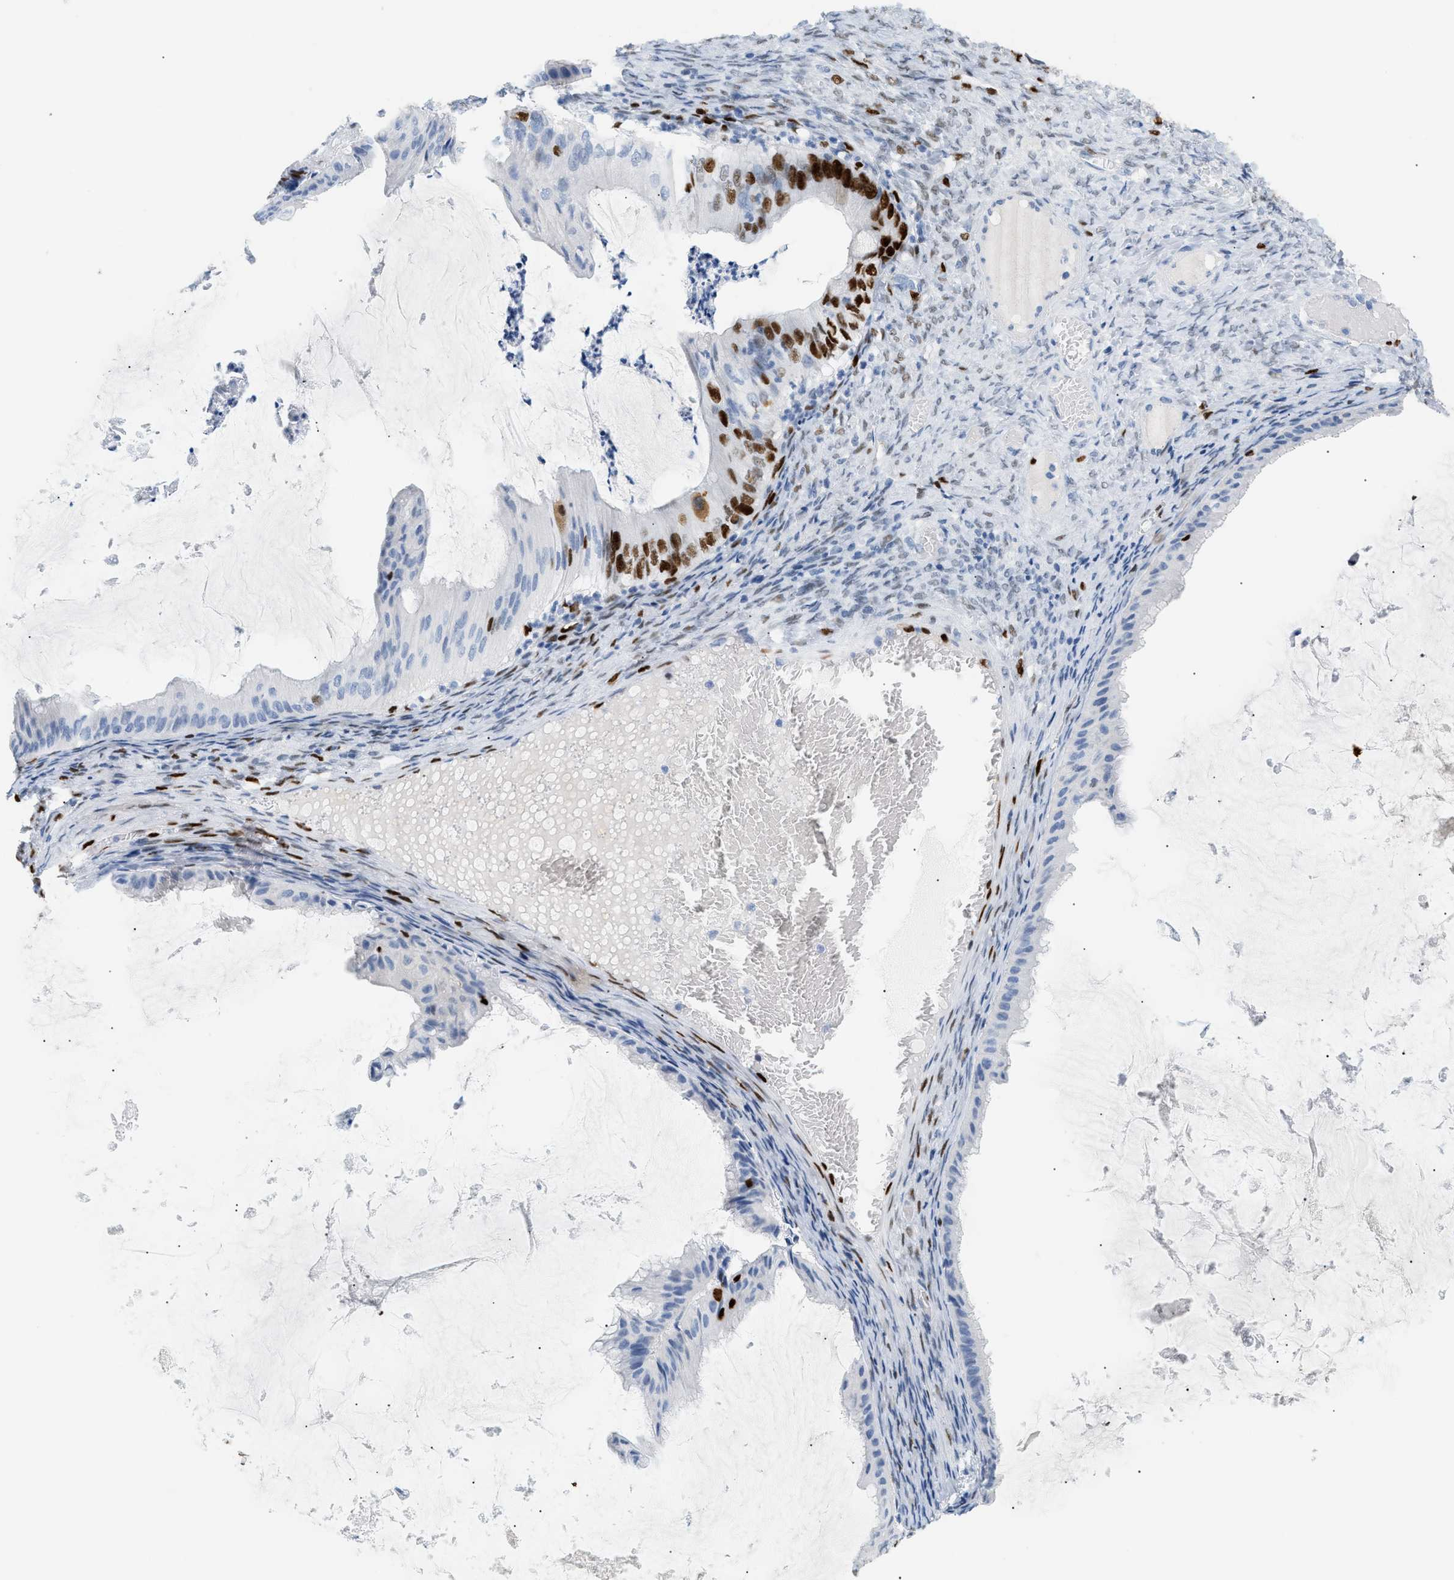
{"staining": {"intensity": "strong", "quantity": "25%-75%", "location": "nuclear"}, "tissue": "ovarian cancer", "cell_type": "Tumor cells", "image_type": "cancer", "snomed": [{"axis": "morphology", "description": "Cystadenocarcinoma, mucinous, NOS"}, {"axis": "topography", "description": "Ovary"}], "caption": "Ovarian cancer (mucinous cystadenocarcinoma) stained with DAB IHC reveals high levels of strong nuclear staining in about 25%-75% of tumor cells.", "gene": "MCM7", "patient": {"sex": "female", "age": 61}}